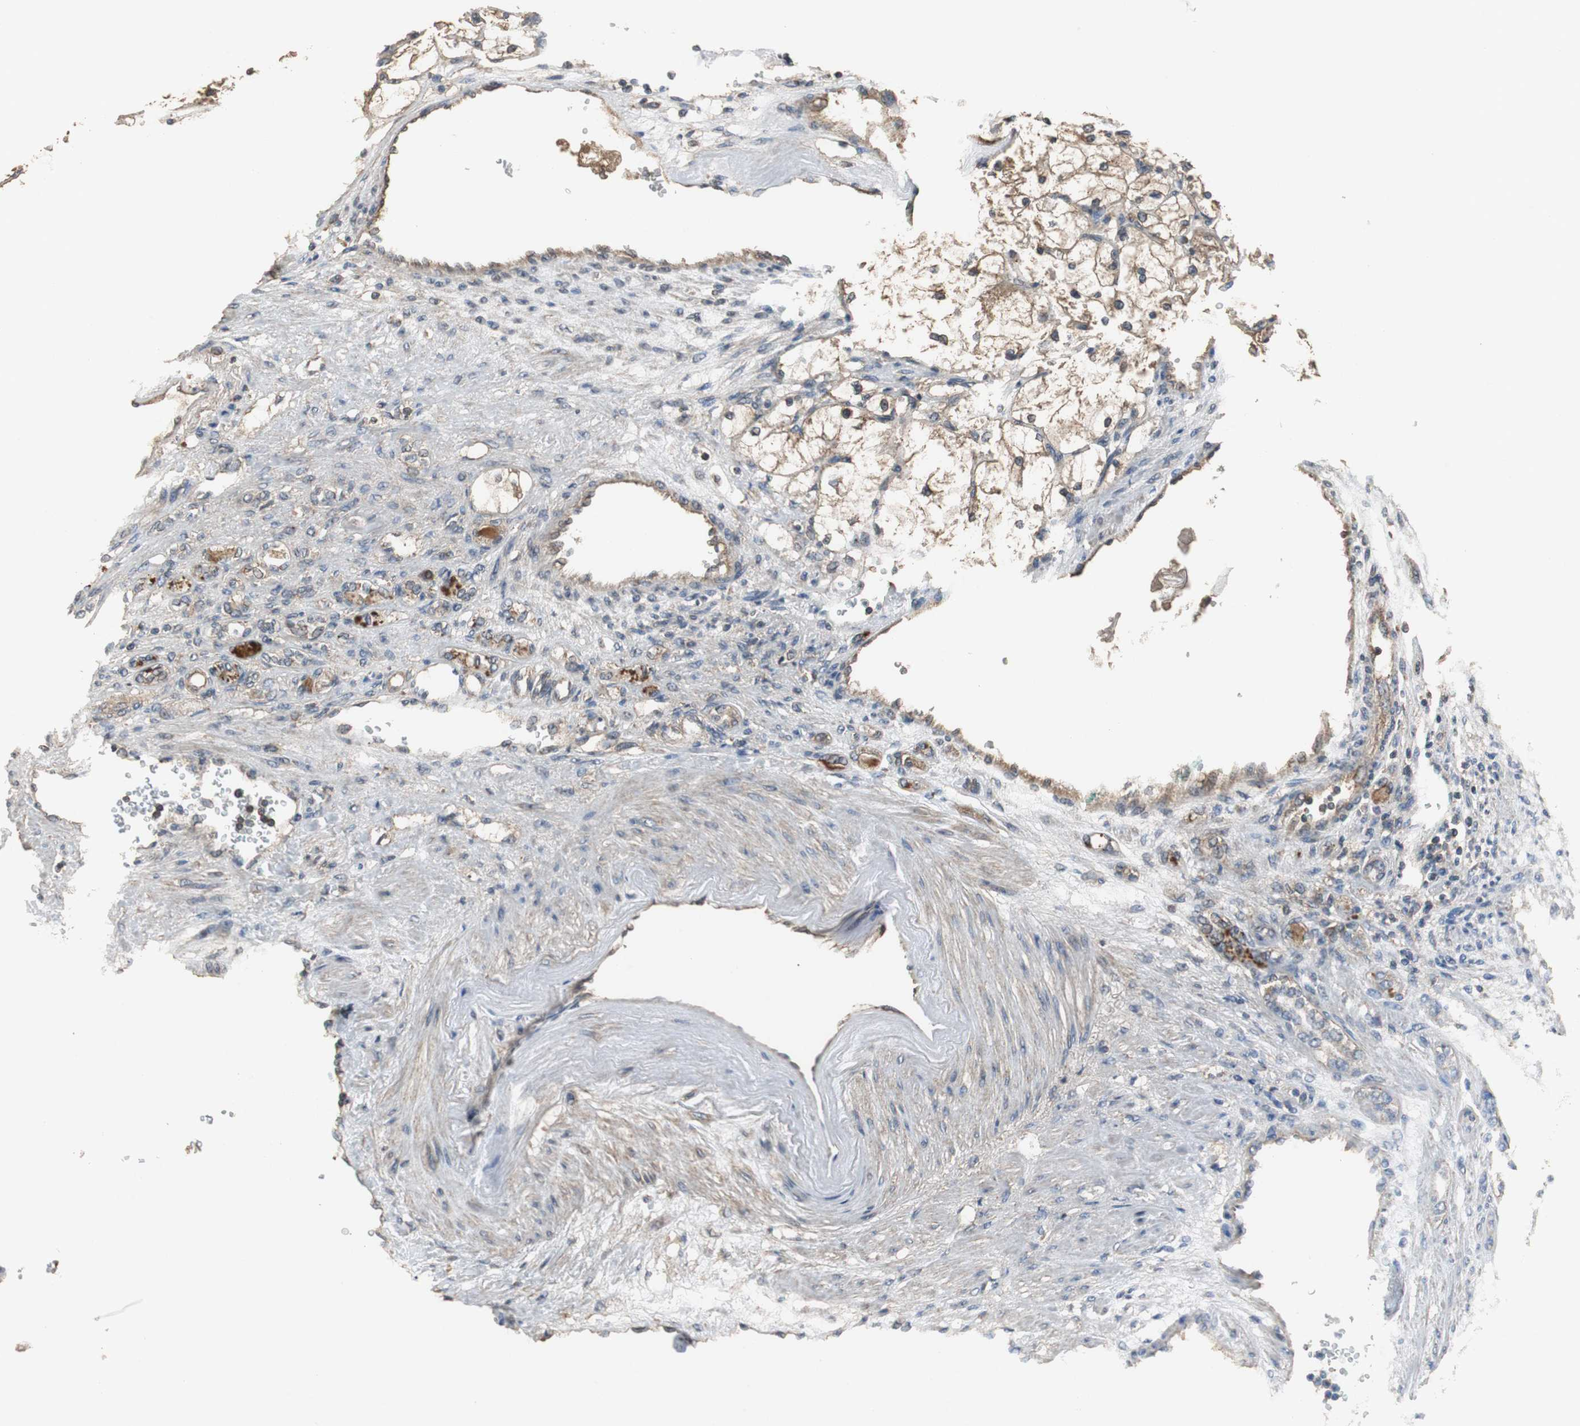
{"staining": {"intensity": "weak", "quantity": "25%-75%", "location": "cytoplasmic/membranous"}, "tissue": "renal cancer", "cell_type": "Tumor cells", "image_type": "cancer", "snomed": [{"axis": "morphology", "description": "Adenocarcinoma, NOS"}, {"axis": "topography", "description": "Kidney"}], "caption": "The micrograph shows a brown stain indicating the presence of a protein in the cytoplasmic/membranous of tumor cells in adenocarcinoma (renal).", "gene": "VBP1", "patient": {"sex": "female", "age": 83}}